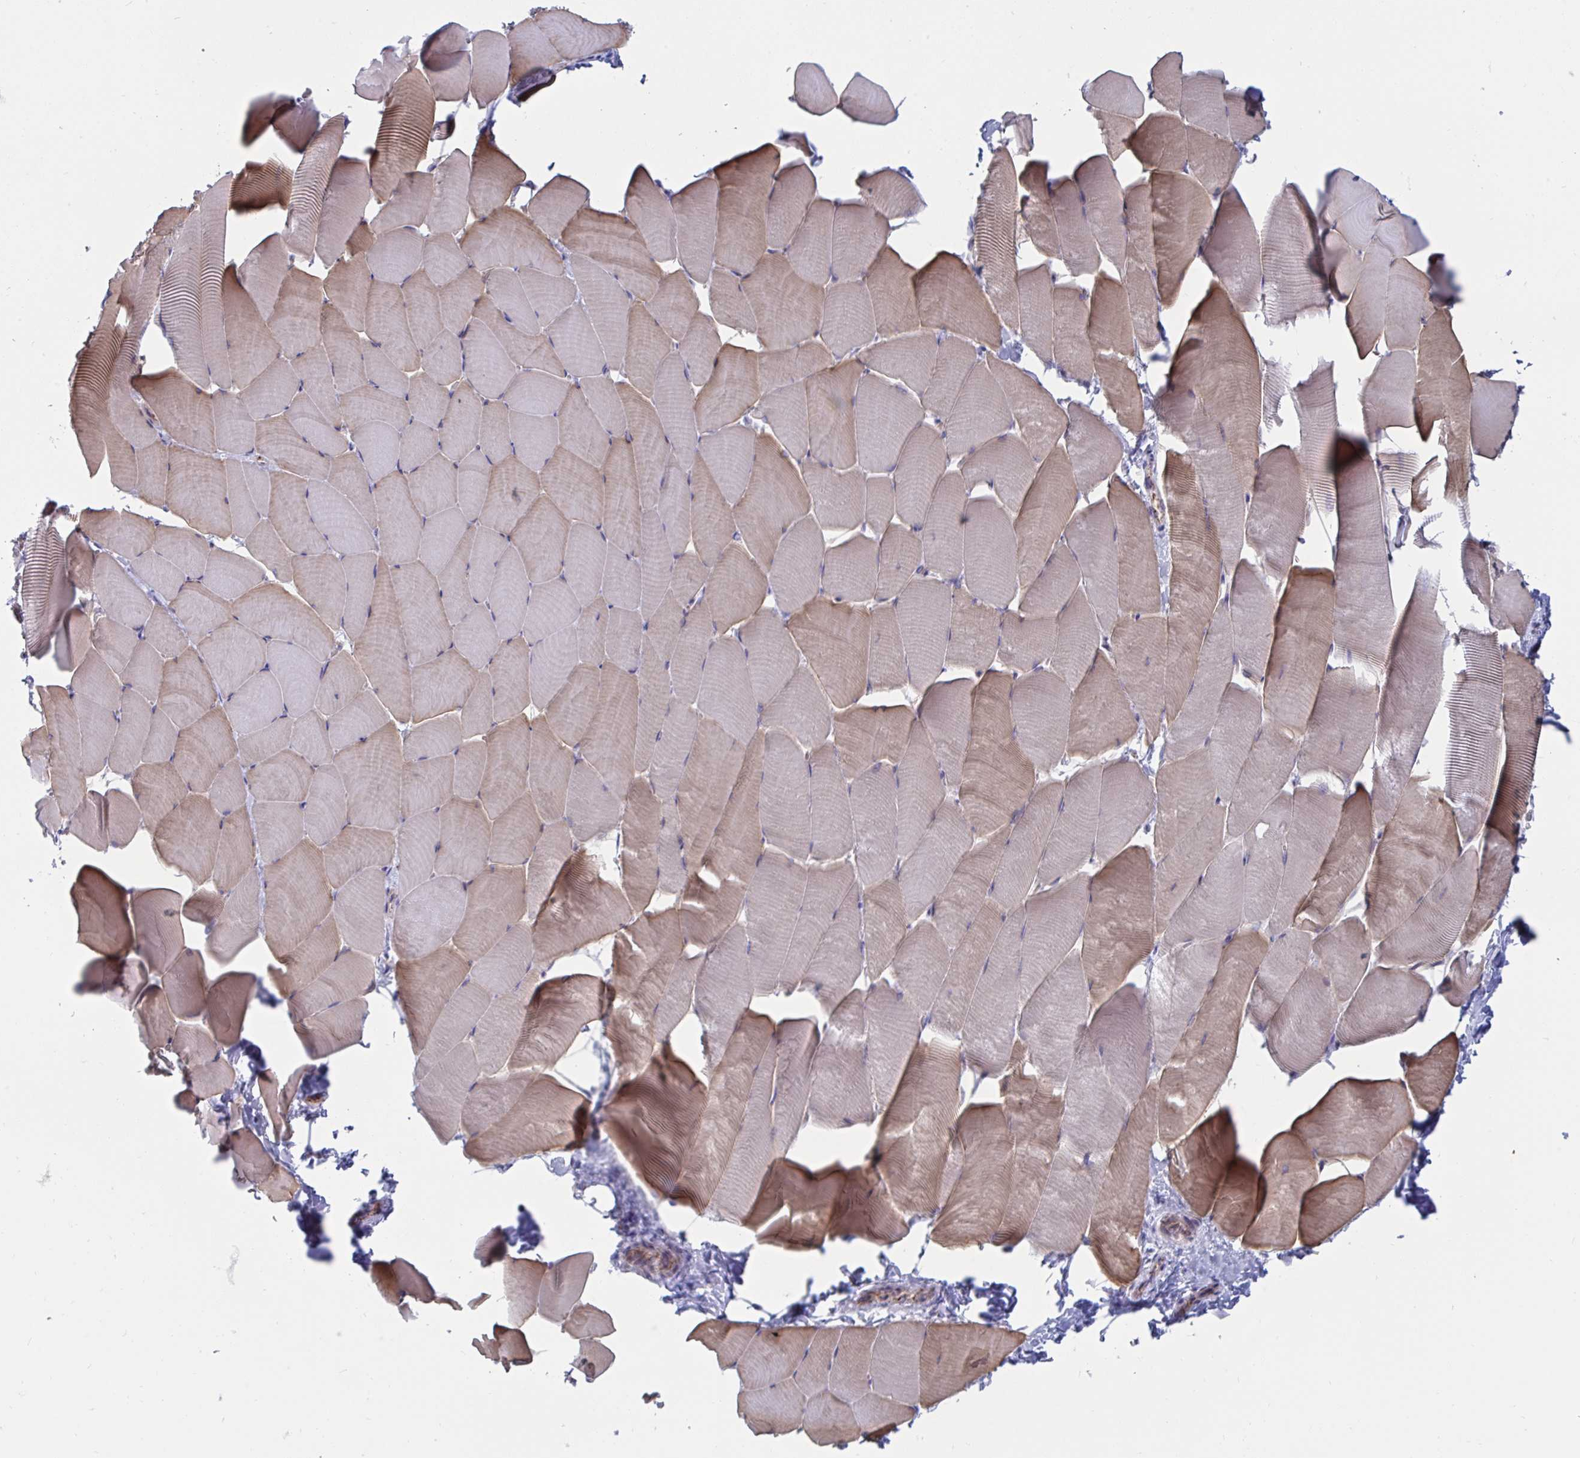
{"staining": {"intensity": "moderate", "quantity": "25%-75%", "location": "cytoplasmic/membranous"}, "tissue": "skeletal muscle", "cell_type": "Myocytes", "image_type": "normal", "snomed": [{"axis": "morphology", "description": "Normal tissue, NOS"}, {"axis": "topography", "description": "Skeletal muscle"}], "caption": "Immunohistochemistry of normal skeletal muscle shows medium levels of moderate cytoplasmic/membranous staining in about 25%-75% of myocytes. The staining was performed using DAB (3,3'-diaminobenzidine) to visualize the protein expression in brown, while the nuclei were stained in blue with hematoxylin (Magnification: 20x).", "gene": "SLC9A6", "patient": {"sex": "male", "age": 25}}